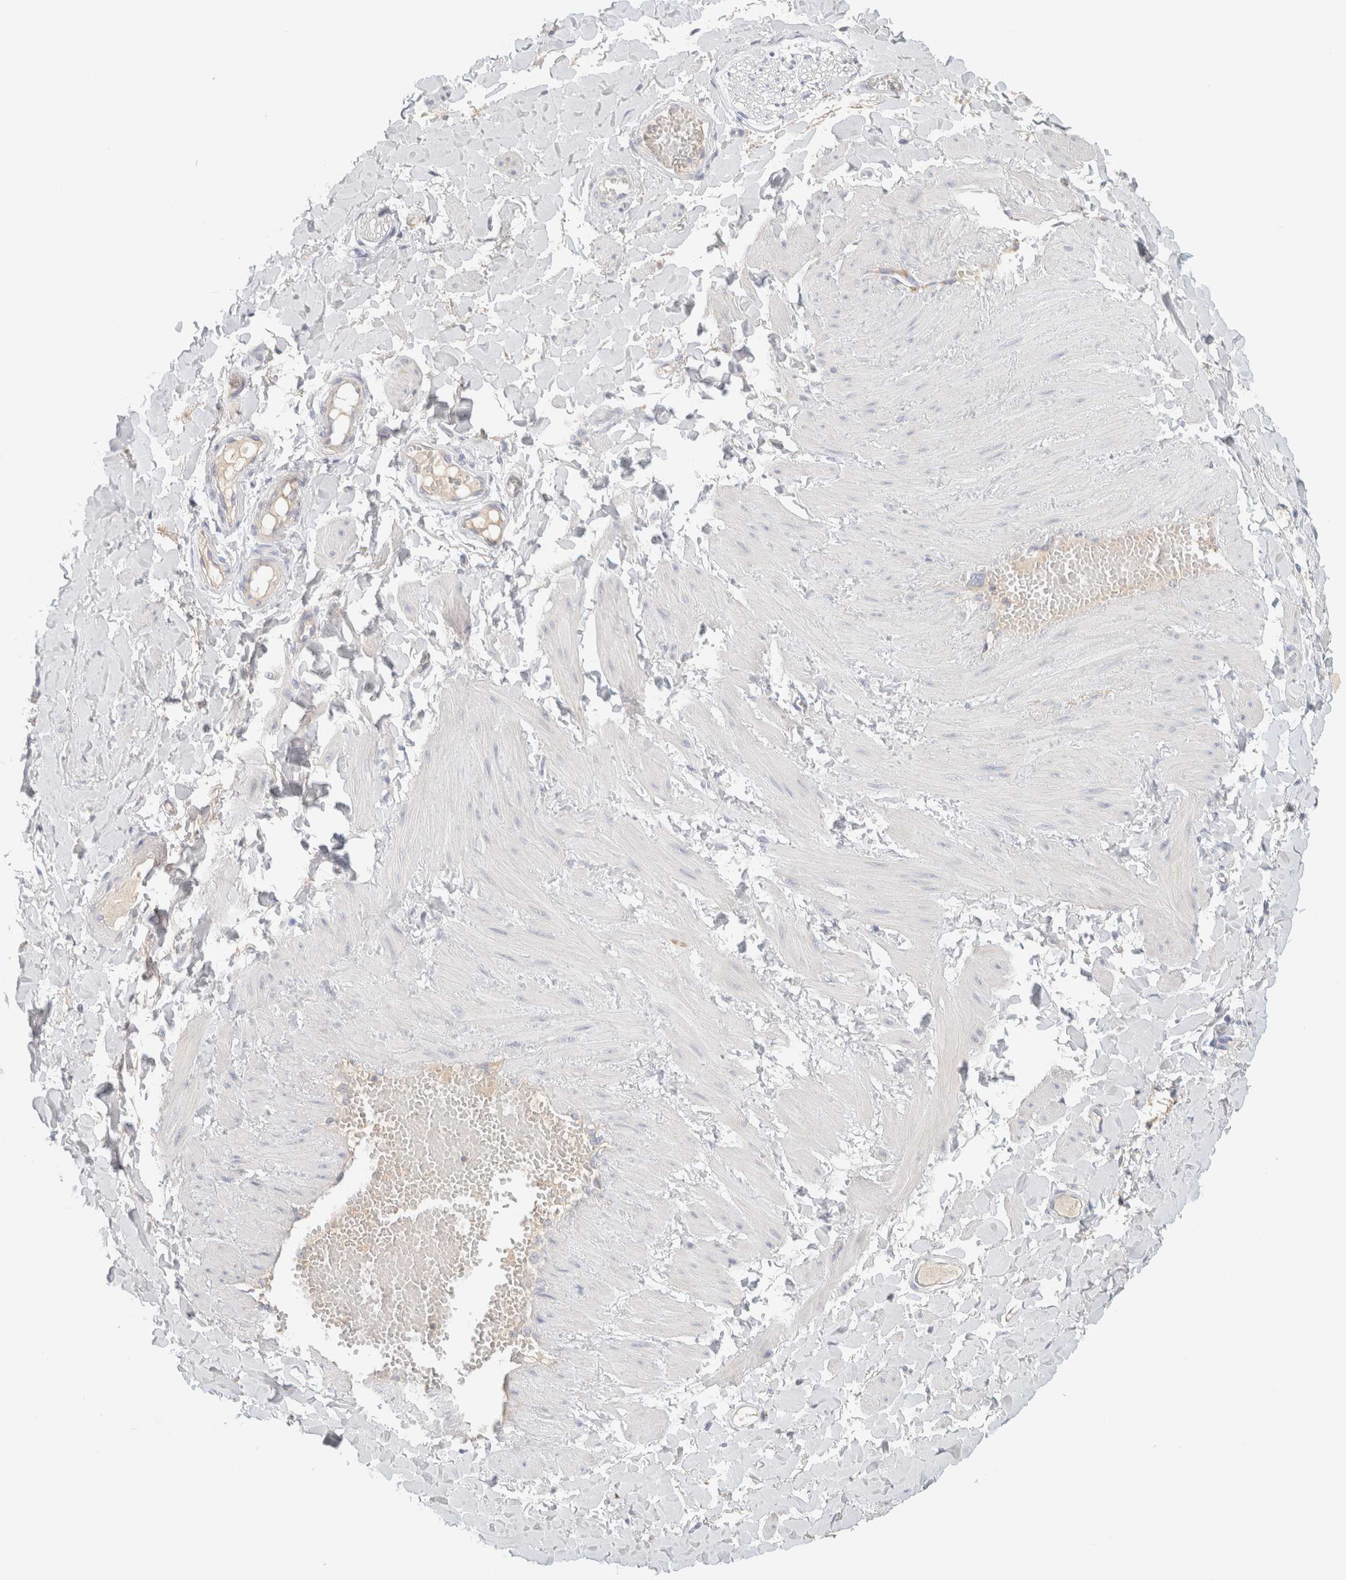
{"staining": {"intensity": "negative", "quantity": "none", "location": "none"}, "tissue": "adipose tissue", "cell_type": "Adipocytes", "image_type": "normal", "snomed": [{"axis": "morphology", "description": "Normal tissue, NOS"}, {"axis": "topography", "description": "Adipose tissue"}, {"axis": "topography", "description": "Vascular tissue"}, {"axis": "topography", "description": "Peripheral nerve tissue"}], "caption": "Protein analysis of normal adipose tissue exhibits no significant expression in adipocytes. (Immunohistochemistry, brightfield microscopy, high magnification).", "gene": "HEXD", "patient": {"sex": "male", "age": 25}}